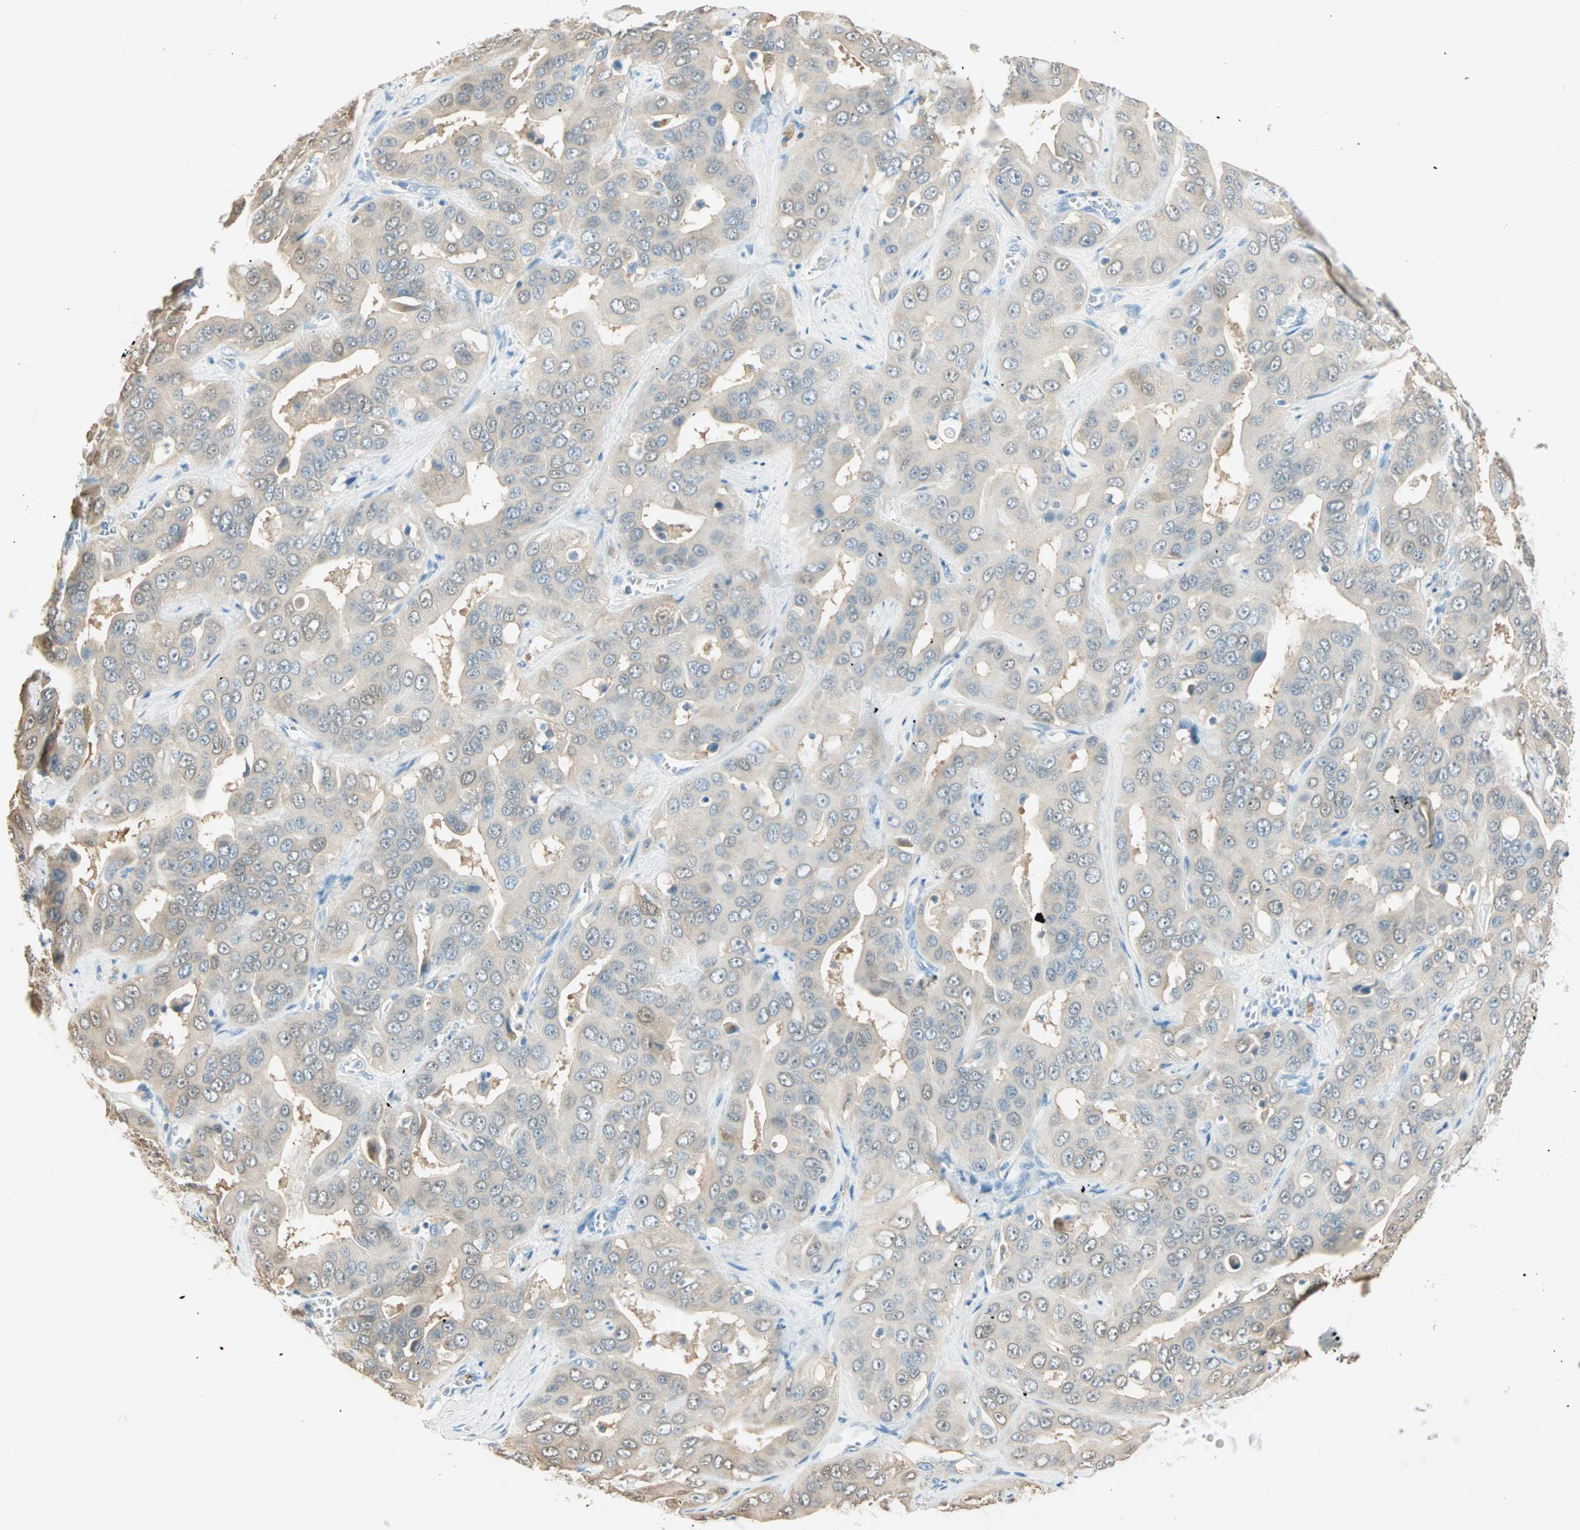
{"staining": {"intensity": "moderate", "quantity": ">75%", "location": "cytoplasmic/membranous"}, "tissue": "liver cancer", "cell_type": "Tumor cells", "image_type": "cancer", "snomed": [{"axis": "morphology", "description": "Cholangiocarcinoma"}, {"axis": "topography", "description": "Liver"}], "caption": "There is medium levels of moderate cytoplasmic/membranous staining in tumor cells of liver cancer, as demonstrated by immunohistochemical staining (brown color).", "gene": "S100A1", "patient": {"sex": "female", "age": 52}}